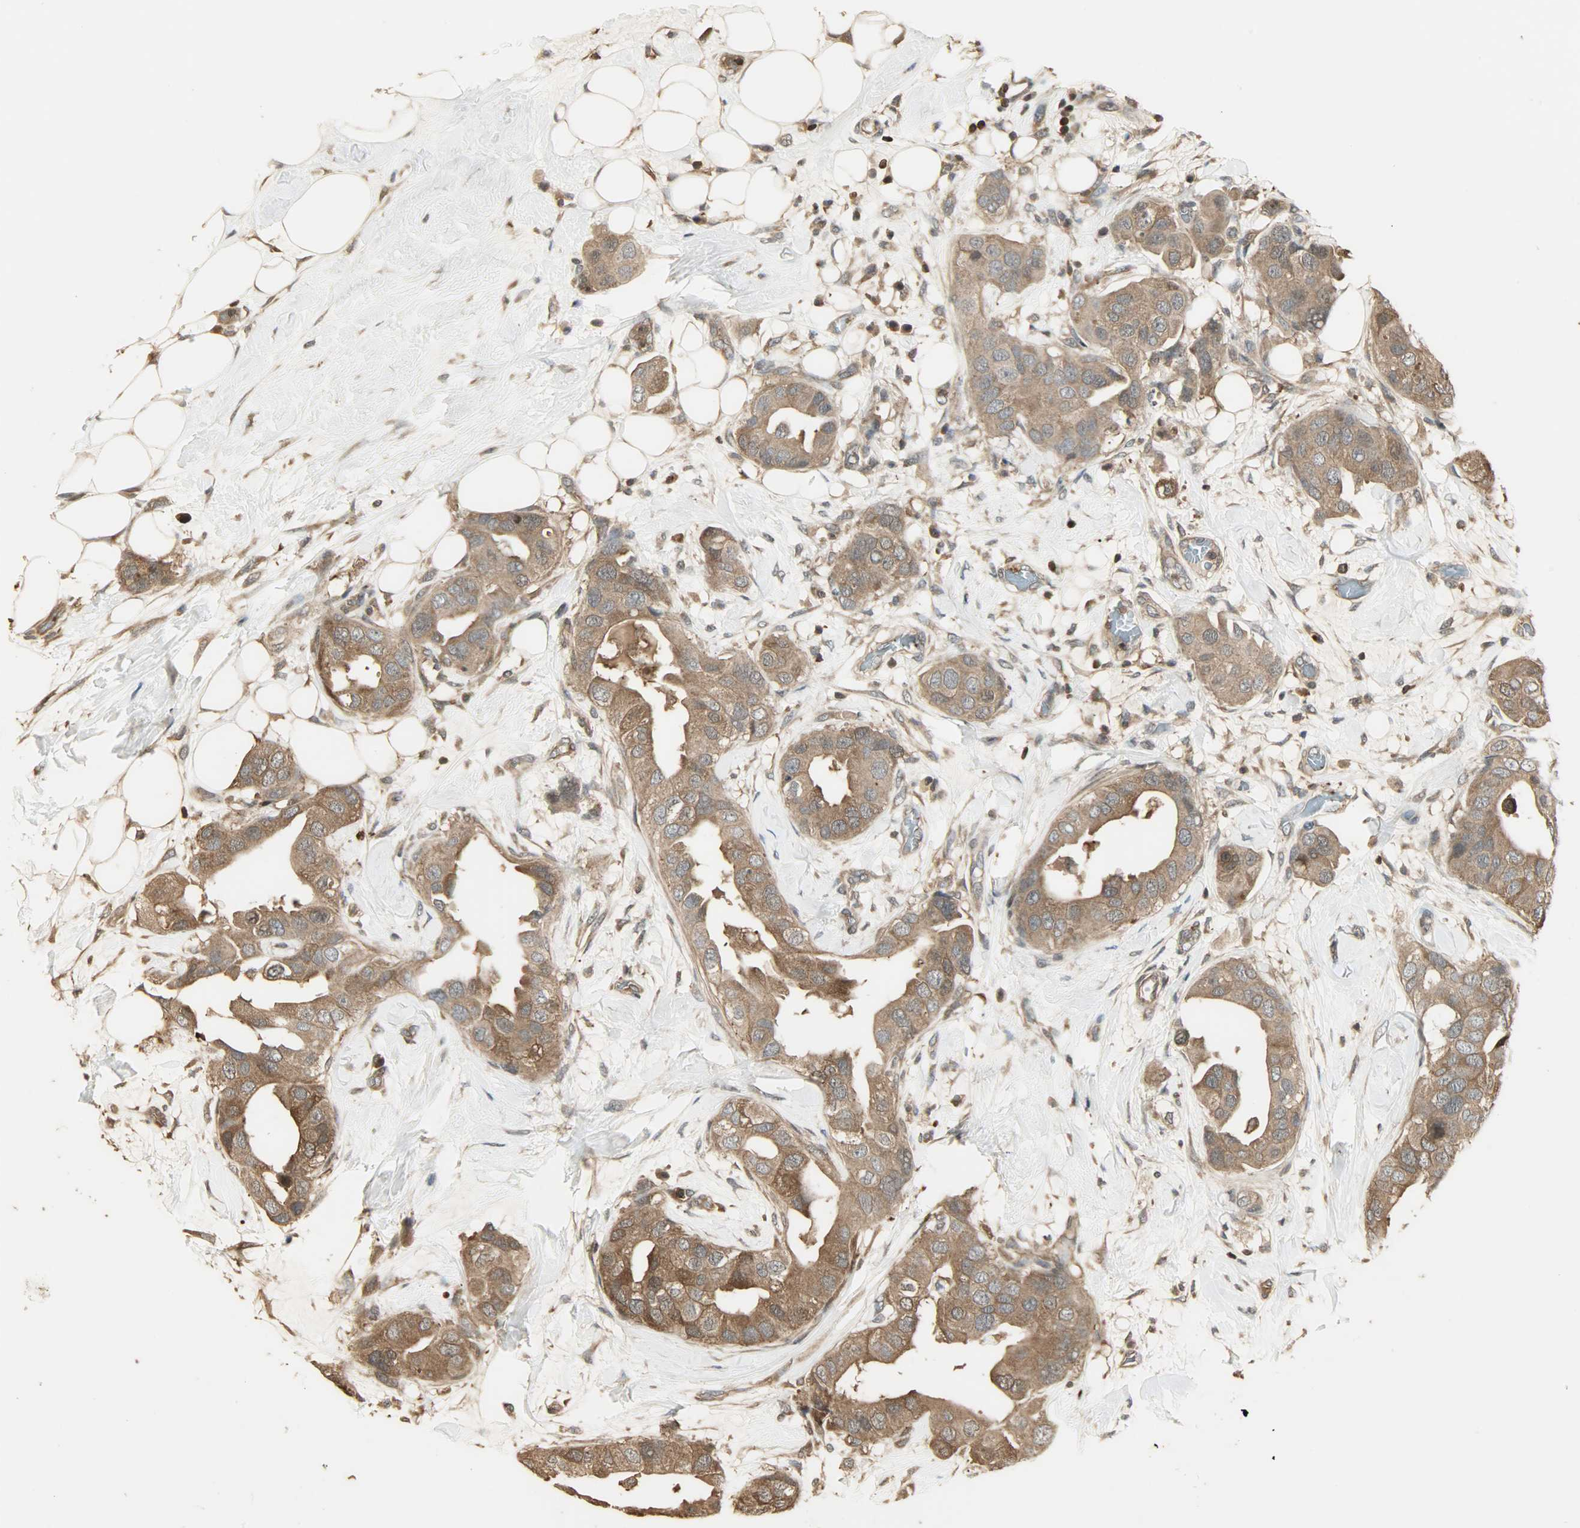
{"staining": {"intensity": "strong", "quantity": ">75%", "location": "cytoplasmic/membranous,nuclear"}, "tissue": "breast cancer", "cell_type": "Tumor cells", "image_type": "cancer", "snomed": [{"axis": "morphology", "description": "Duct carcinoma"}, {"axis": "topography", "description": "Breast"}], "caption": "DAB immunohistochemical staining of human infiltrating ductal carcinoma (breast) demonstrates strong cytoplasmic/membranous and nuclear protein expression in about >75% of tumor cells. The protein of interest is shown in brown color, while the nuclei are stained blue.", "gene": "YWHAZ", "patient": {"sex": "female", "age": 40}}